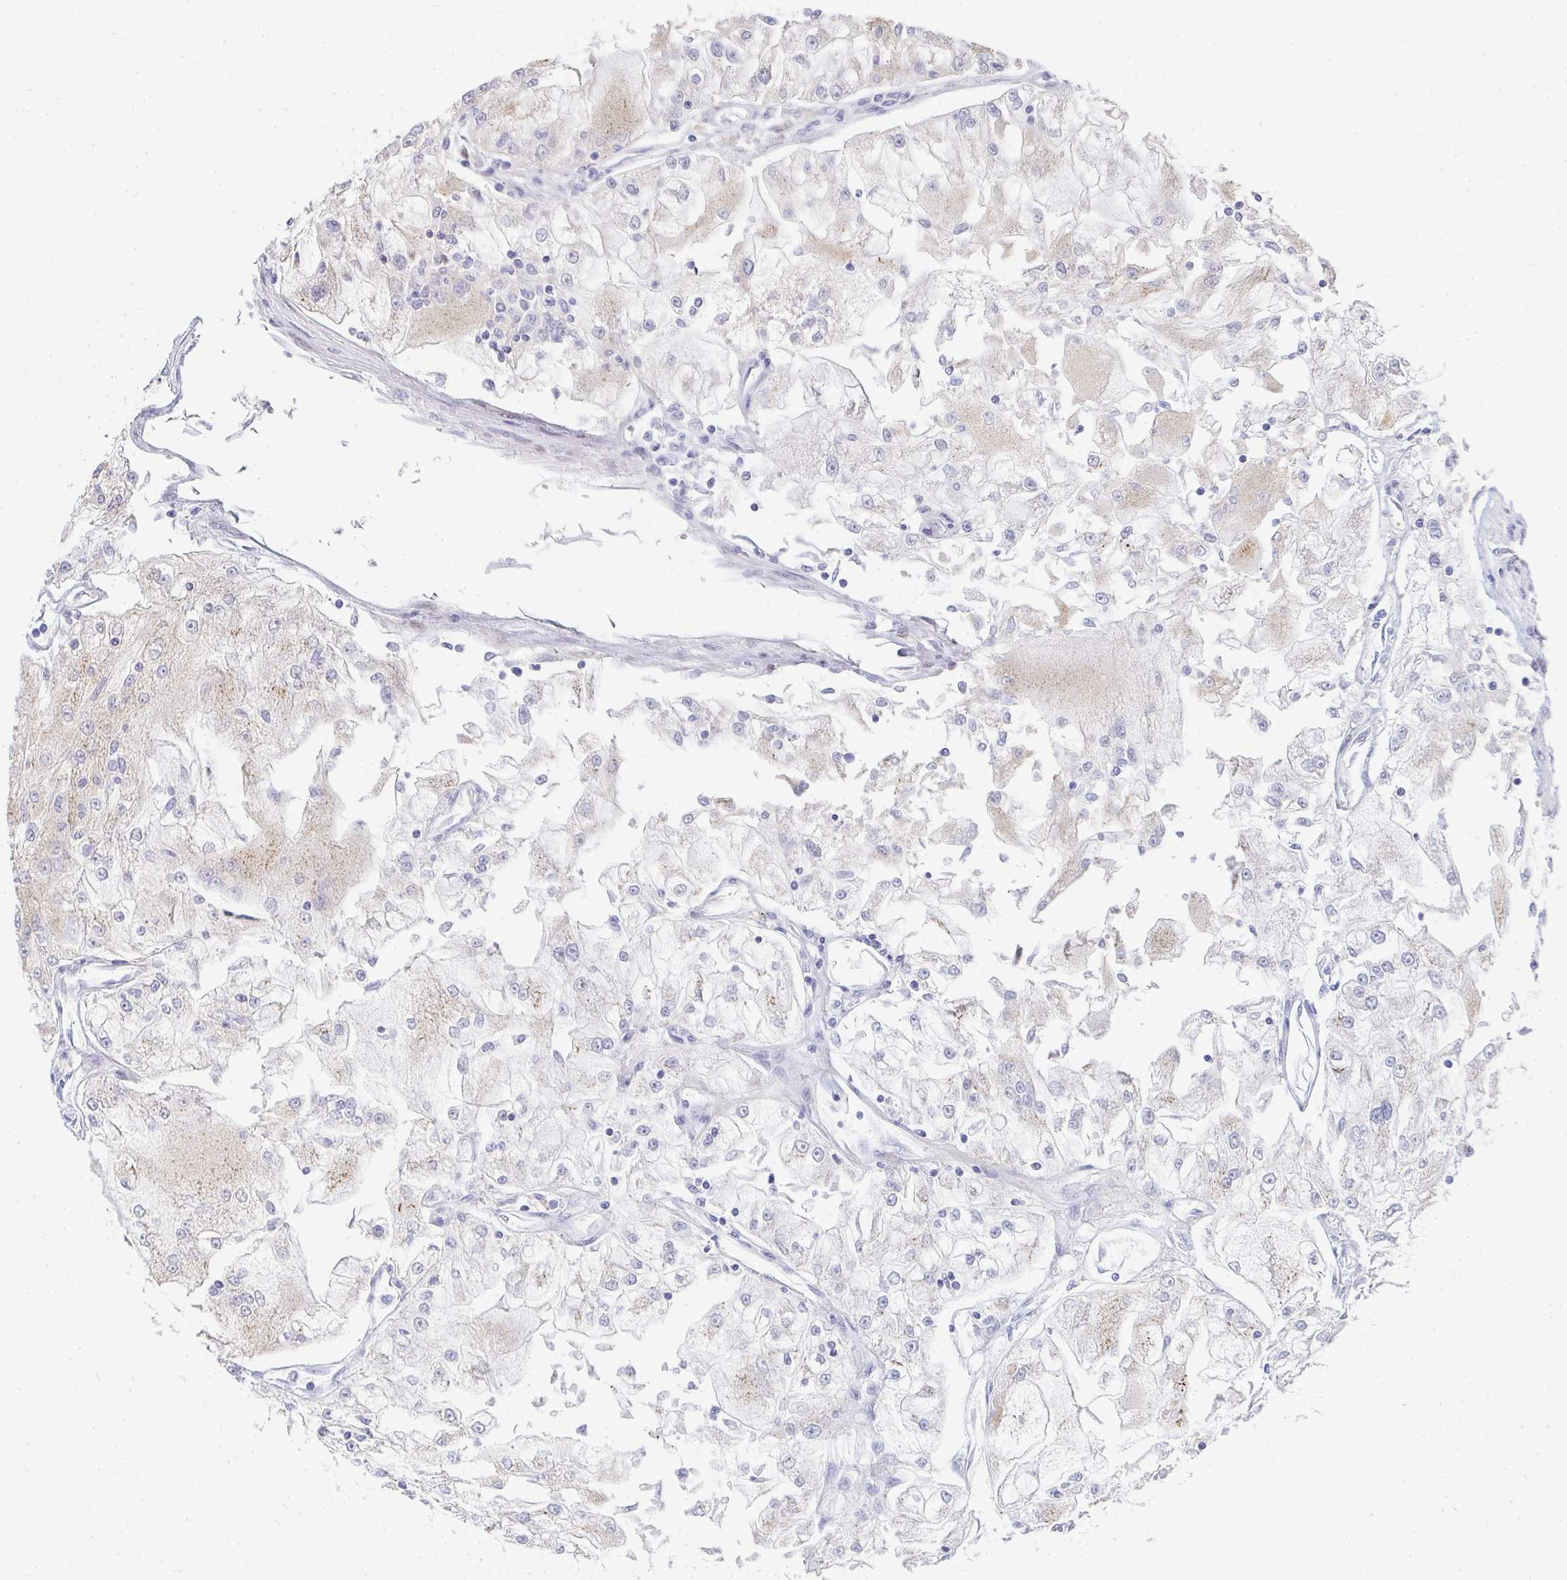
{"staining": {"intensity": "weak", "quantity": "<25%", "location": "cytoplasmic/membranous"}, "tissue": "renal cancer", "cell_type": "Tumor cells", "image_type": "cancer", "snomed": [{"axis": "morphology", "description": "Adenocarcinoma, NOS"}, {"axis": "topography", "description": "Kidney"}], "caption": "Tumor cells are negative for brown protein staining in adenocarcinoma (renal).", "gene": "ZIC3", "patient": {"sex": "female", "age": 72}}